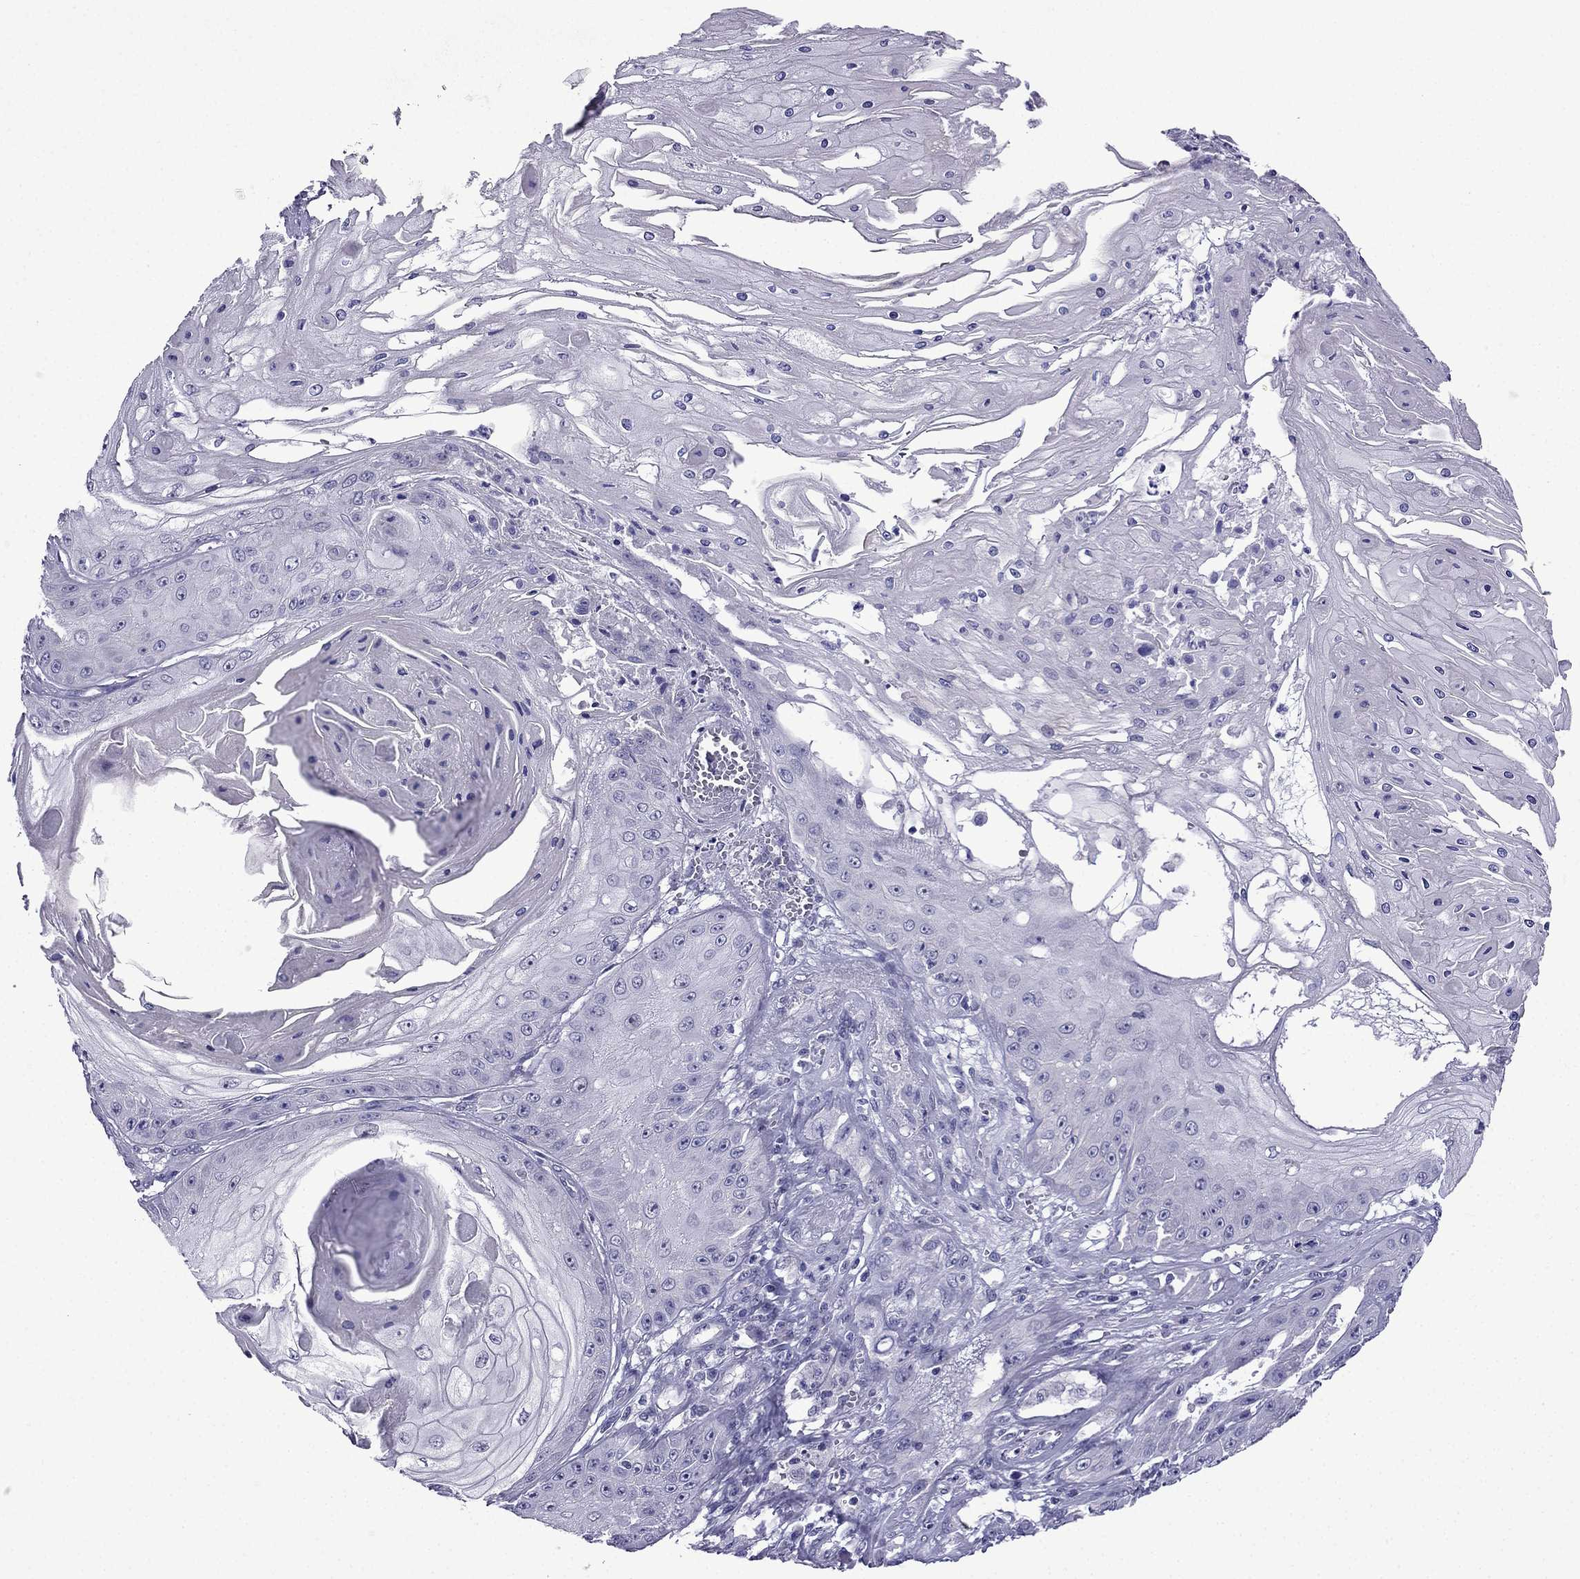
{"staining": {"intensity": "negative", "quantity": "none", "location": "none"}, "tissue": "skin cancer", "cell_type": "Tumor cells", "image_type": "cancer", "snomed": [{"axis": "morphology", "description": "Squamous cell carcinoma, NOS"}, {"axis": "topography", "description": "Skin"}], "caption": "This image is of skin cancer (squamous cell carcinoma) stained with immunohistochemistry (IHC) to label a protein in brown with the nuclei are counter-stained blue. There is no staining in tumor cells.", "gene": "POM121L12", "patient": {"sex": "male", "age": 70}}